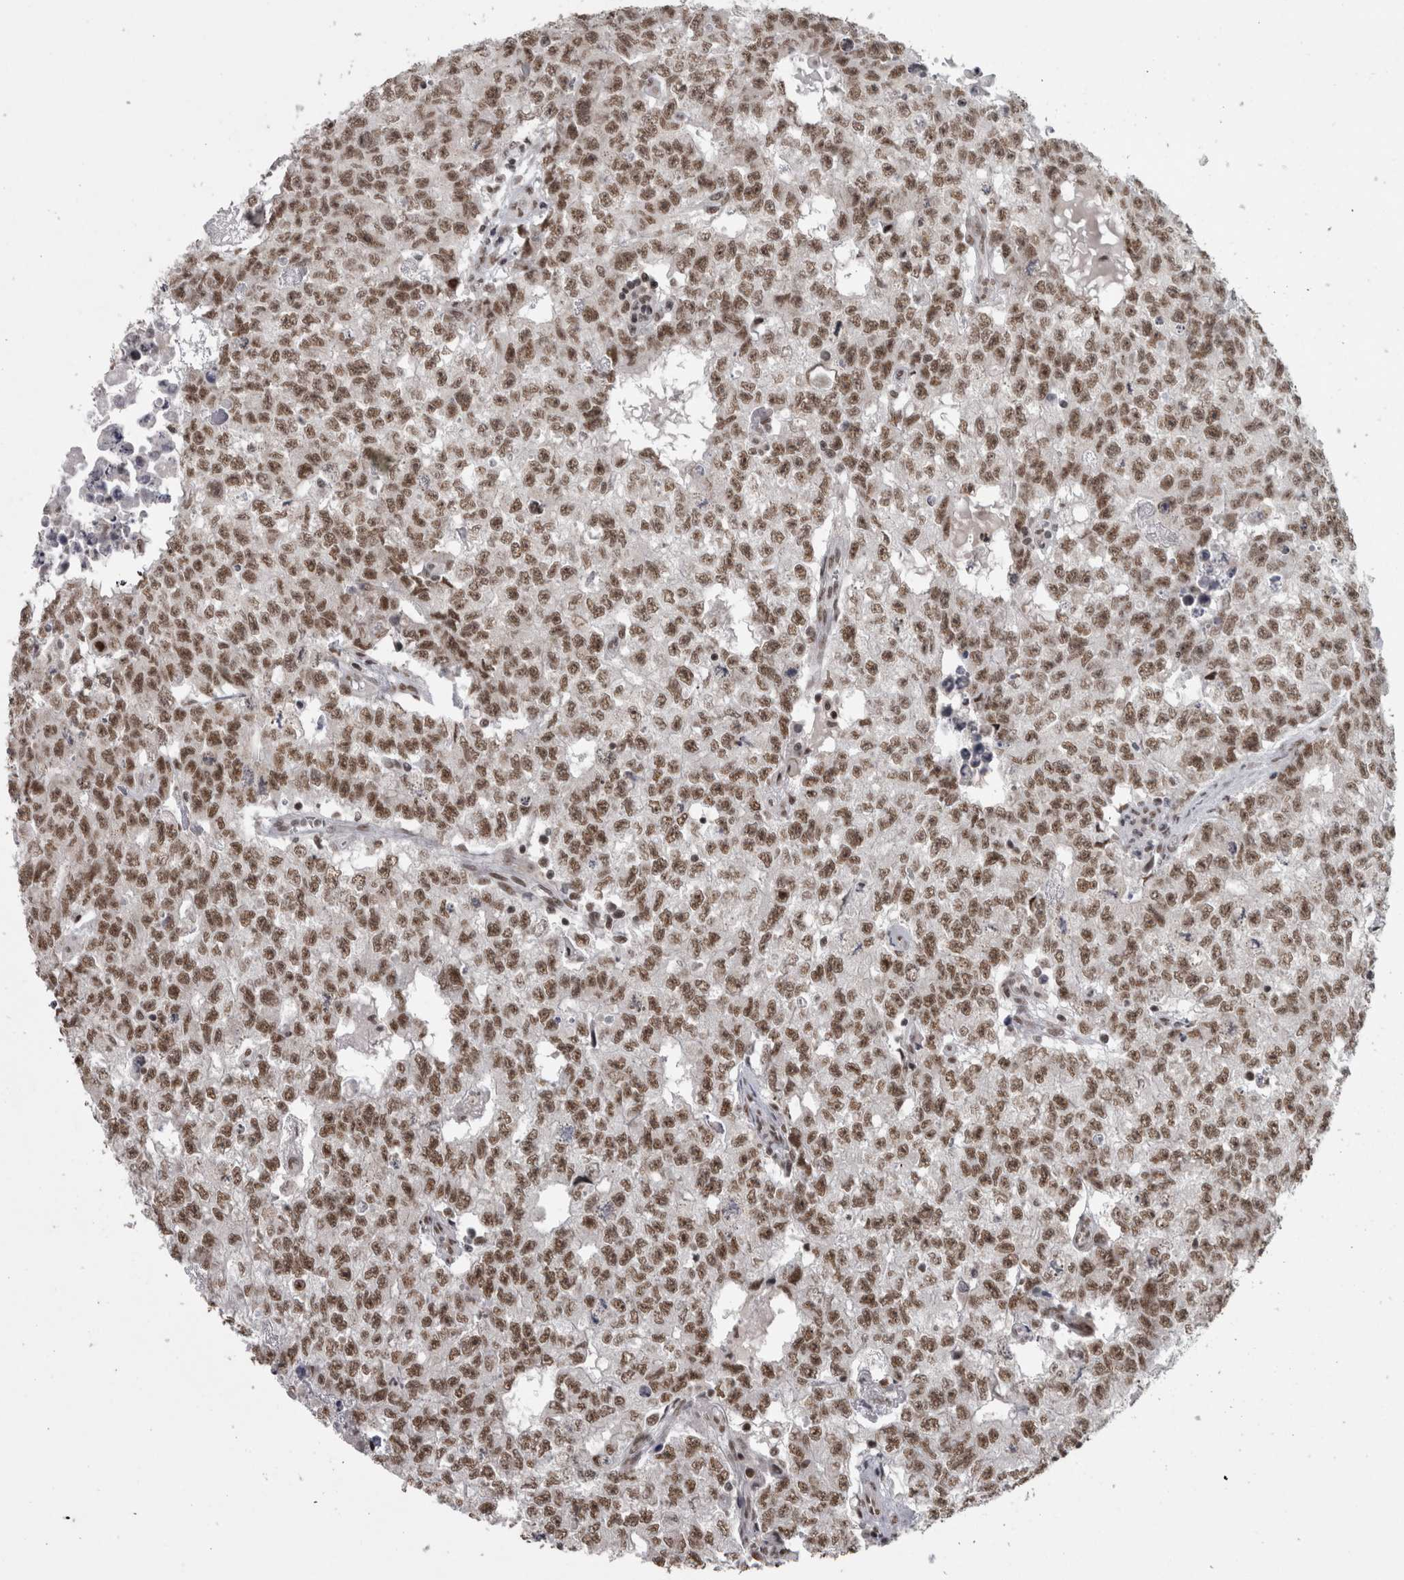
{"staining": {"intensity": "moderate", "quantity": ">75%", "location": "nuclear"}, "tissue": "testis cancer", "cell_type": "Tumor cells", "image_type": "cancer", "snomed": [{"axis": "morphology", "description": "Carcinoma, Embryonal, NOS"}, {"axis": "topography", "description": "Testis"}], "caption": "This is an image of immunohistochemistry (IHC) staining of testis embryonal carcinoma, which shows moderate expression in the nuclear of tumor cells.", "gene": "MICU3", "patient": {"sex": "male", "age": 28}}